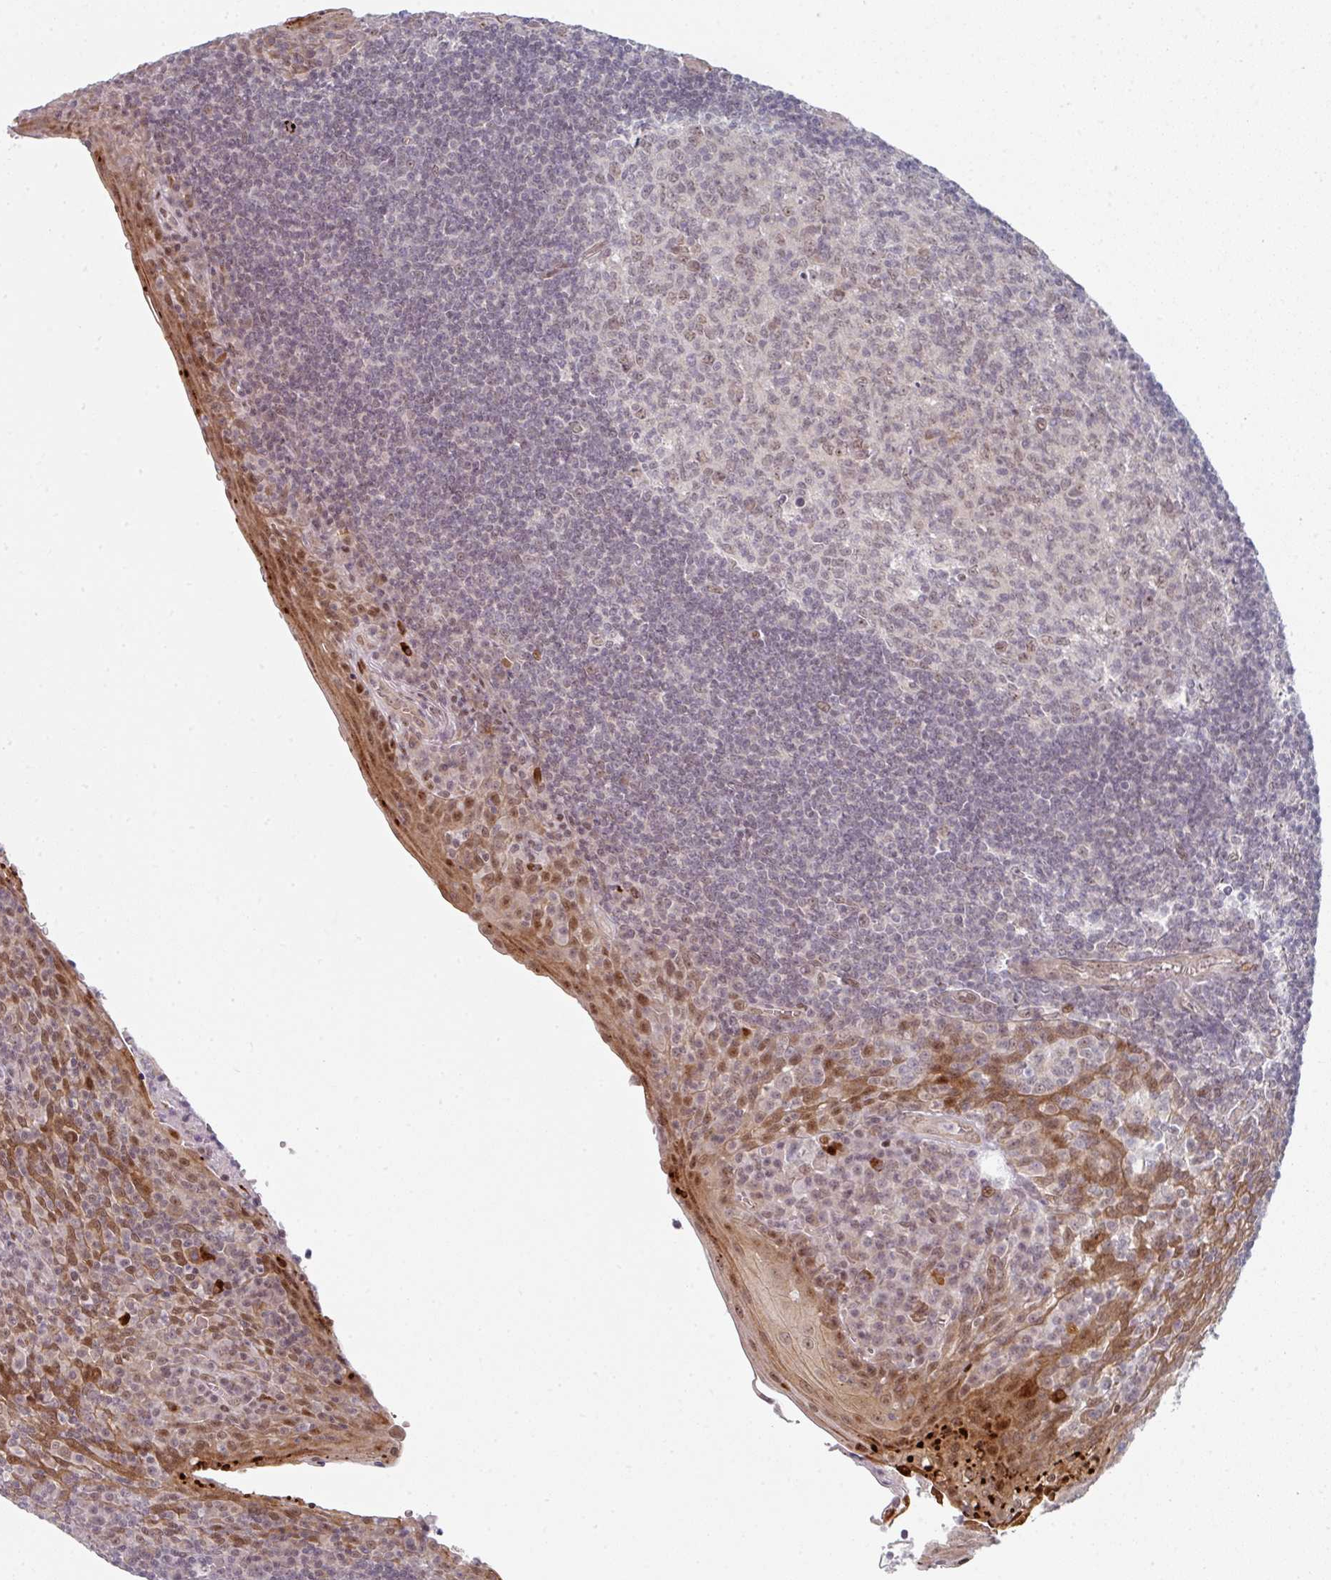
{"staining": {"intensity": "weak", "quantity": "<25%", "location": "nuclear"}, "tissue": "tonsil", "cell_type": "Germinal center cells", "image_type": "normal", "snomed": [{"axis": "morphology", "description": "Normal tissue, NOS"}, {"axis": "topography", "description": "Tonsil"}], "caption": "IHC of unremarkable human tonsil shows no positivity in germinal center cells.", "gene": "TMCC1", "patient": {"sex": "male", "age": 27}}